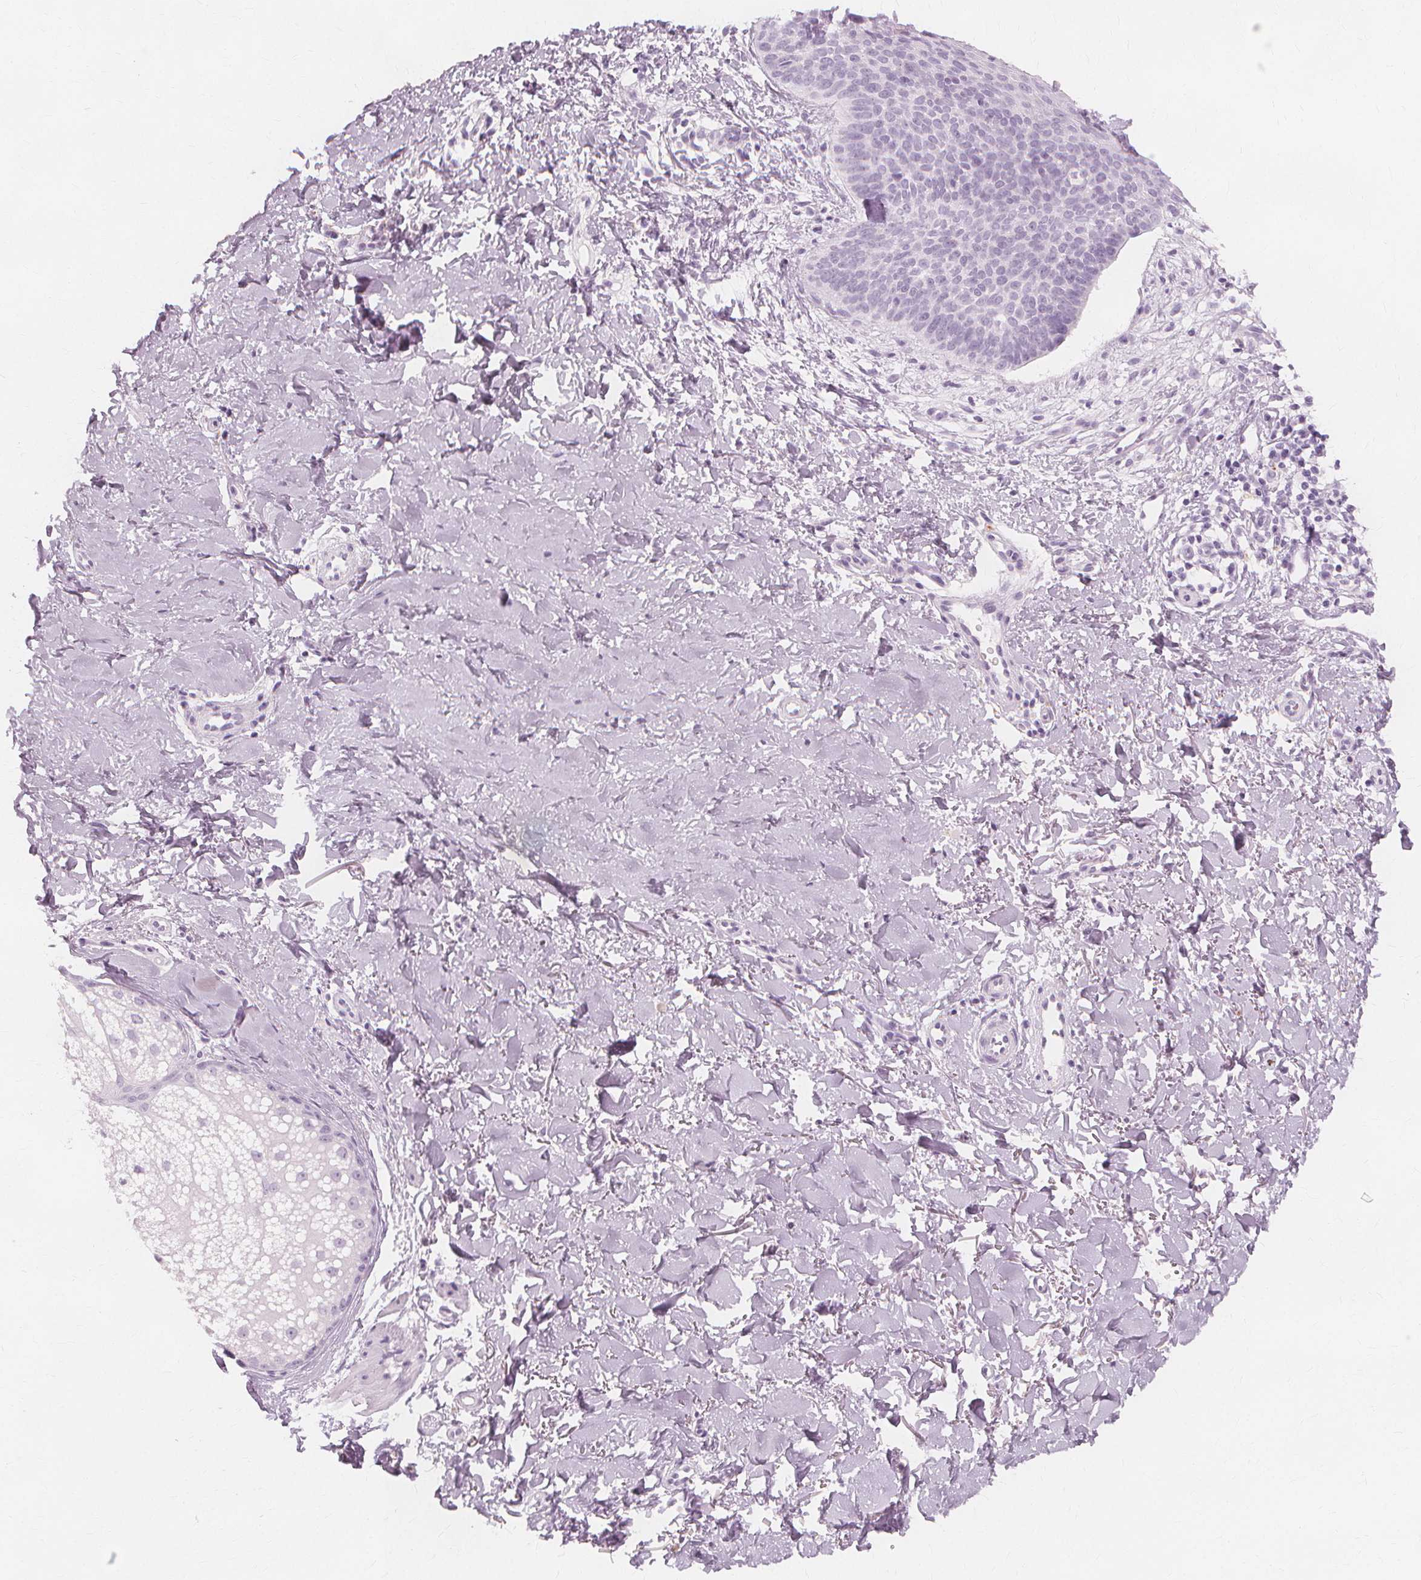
{"staining": {"intensity": "negative", "quantity": "none", "location": "none"}, "tissue": "skin cancer", "cell_type": "Tumor cells", "image_type": "cancer", "snomed": [{"axis": "morphology", "description": "Basal cell carcinoma"}, {"axis": "topography", "description": "Skin"}], "caption": "The immunohistochemistry micrograph has no significant expression in tumor cells of basal cell carcinoma (skin) tissue.", "gene": "TFF1", "patient": {"sex": "male", "age": 57}}